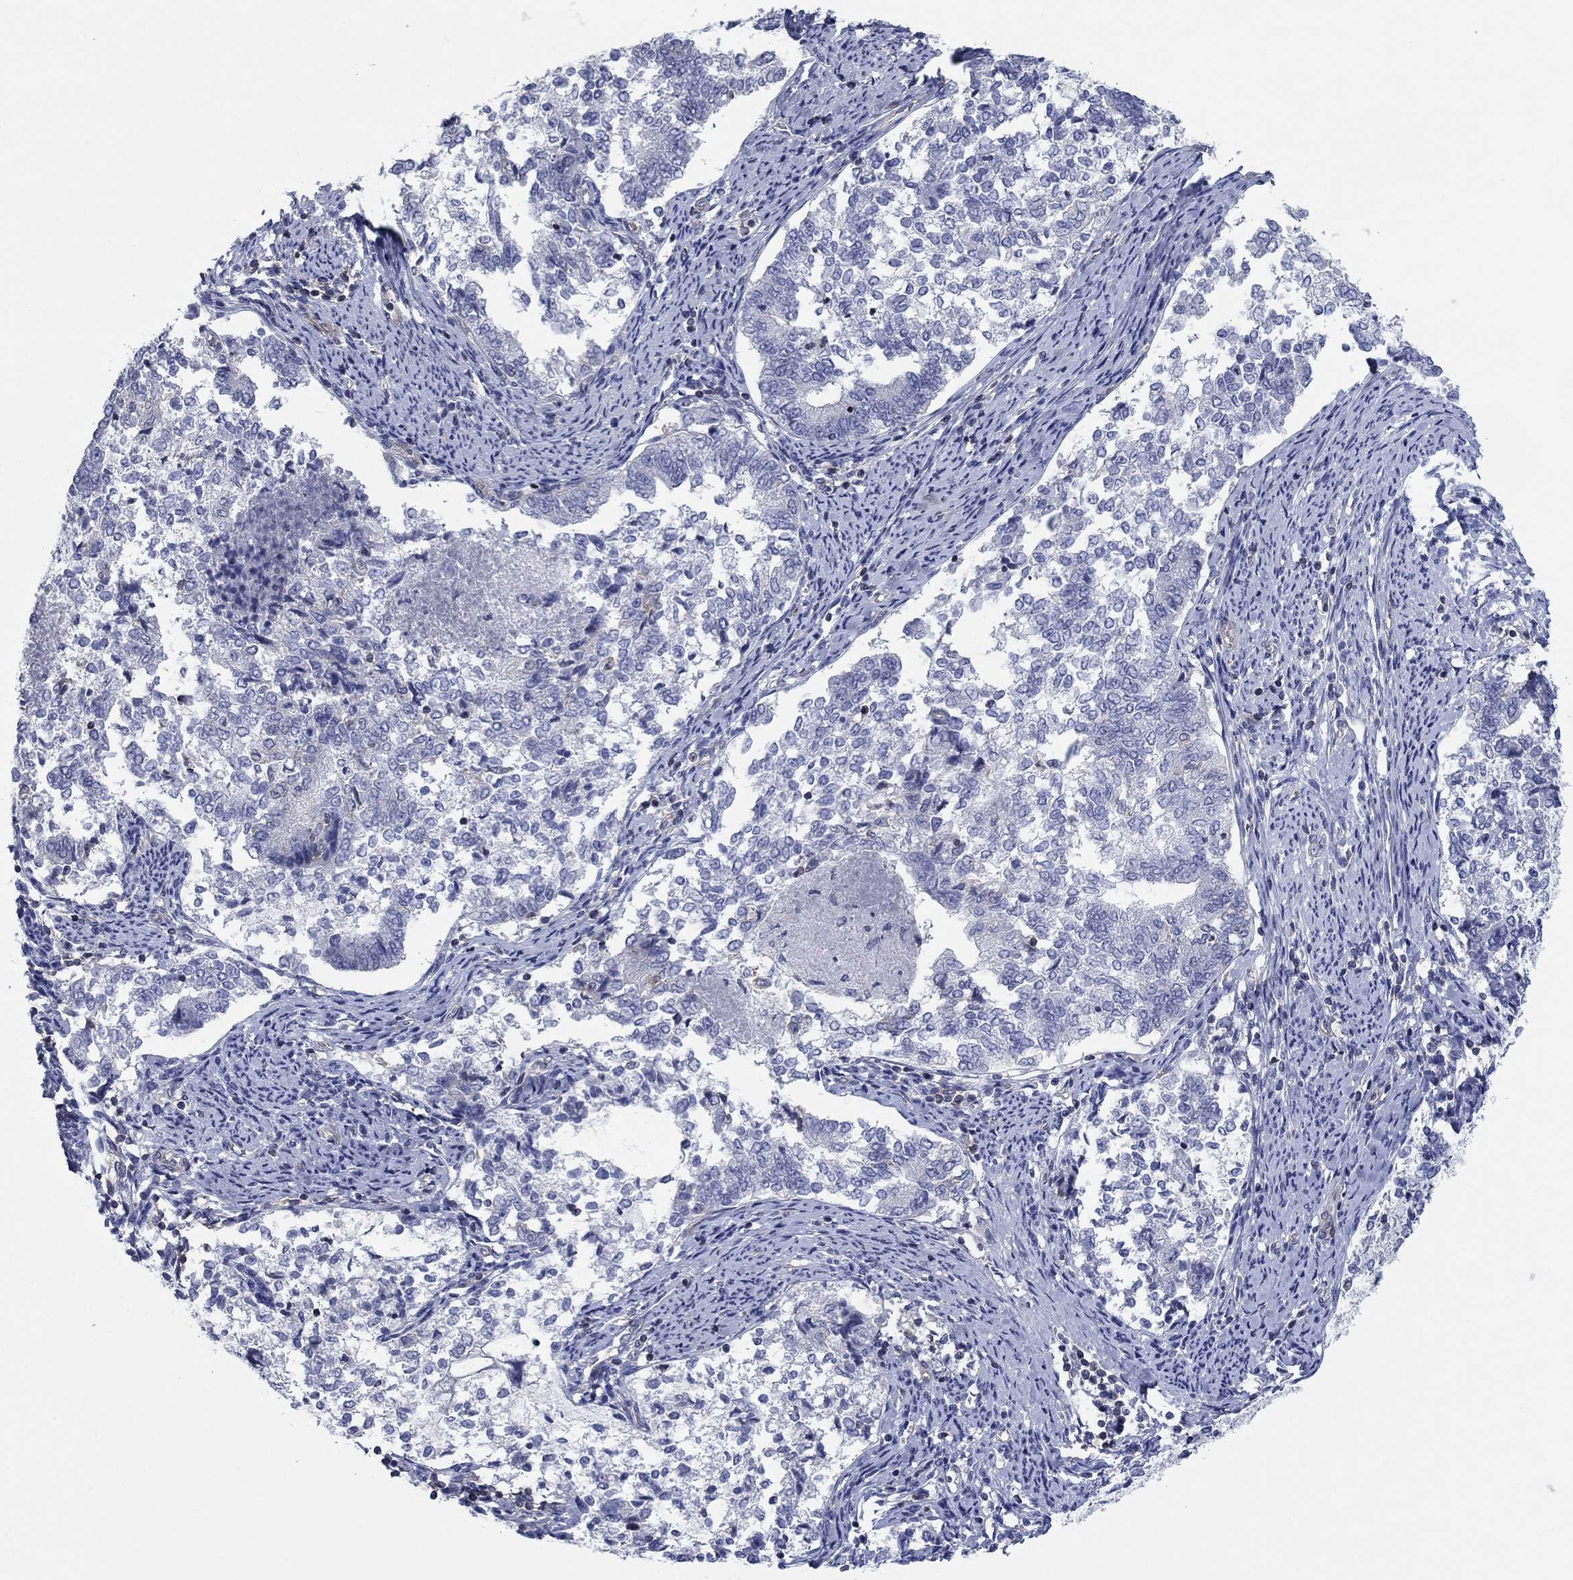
{"staining": {"intensity": "negative", "quantity": "none", "location": "none"}, "tissue": "endometrial cancer", "cell_type": "Tumor cells", "image_type": "cancer", "snomed": [{"axis": "morphology", "description": "Adenocarcinoma, NOS"}, {"axis": "topography", "description": "Endometrium"}], "caption": "Tumor cells are negative for brown protein staining in endometrial adenocarcinoma.", "gene": "PSD4", "patient": {"sex": "female", "age": 65}}